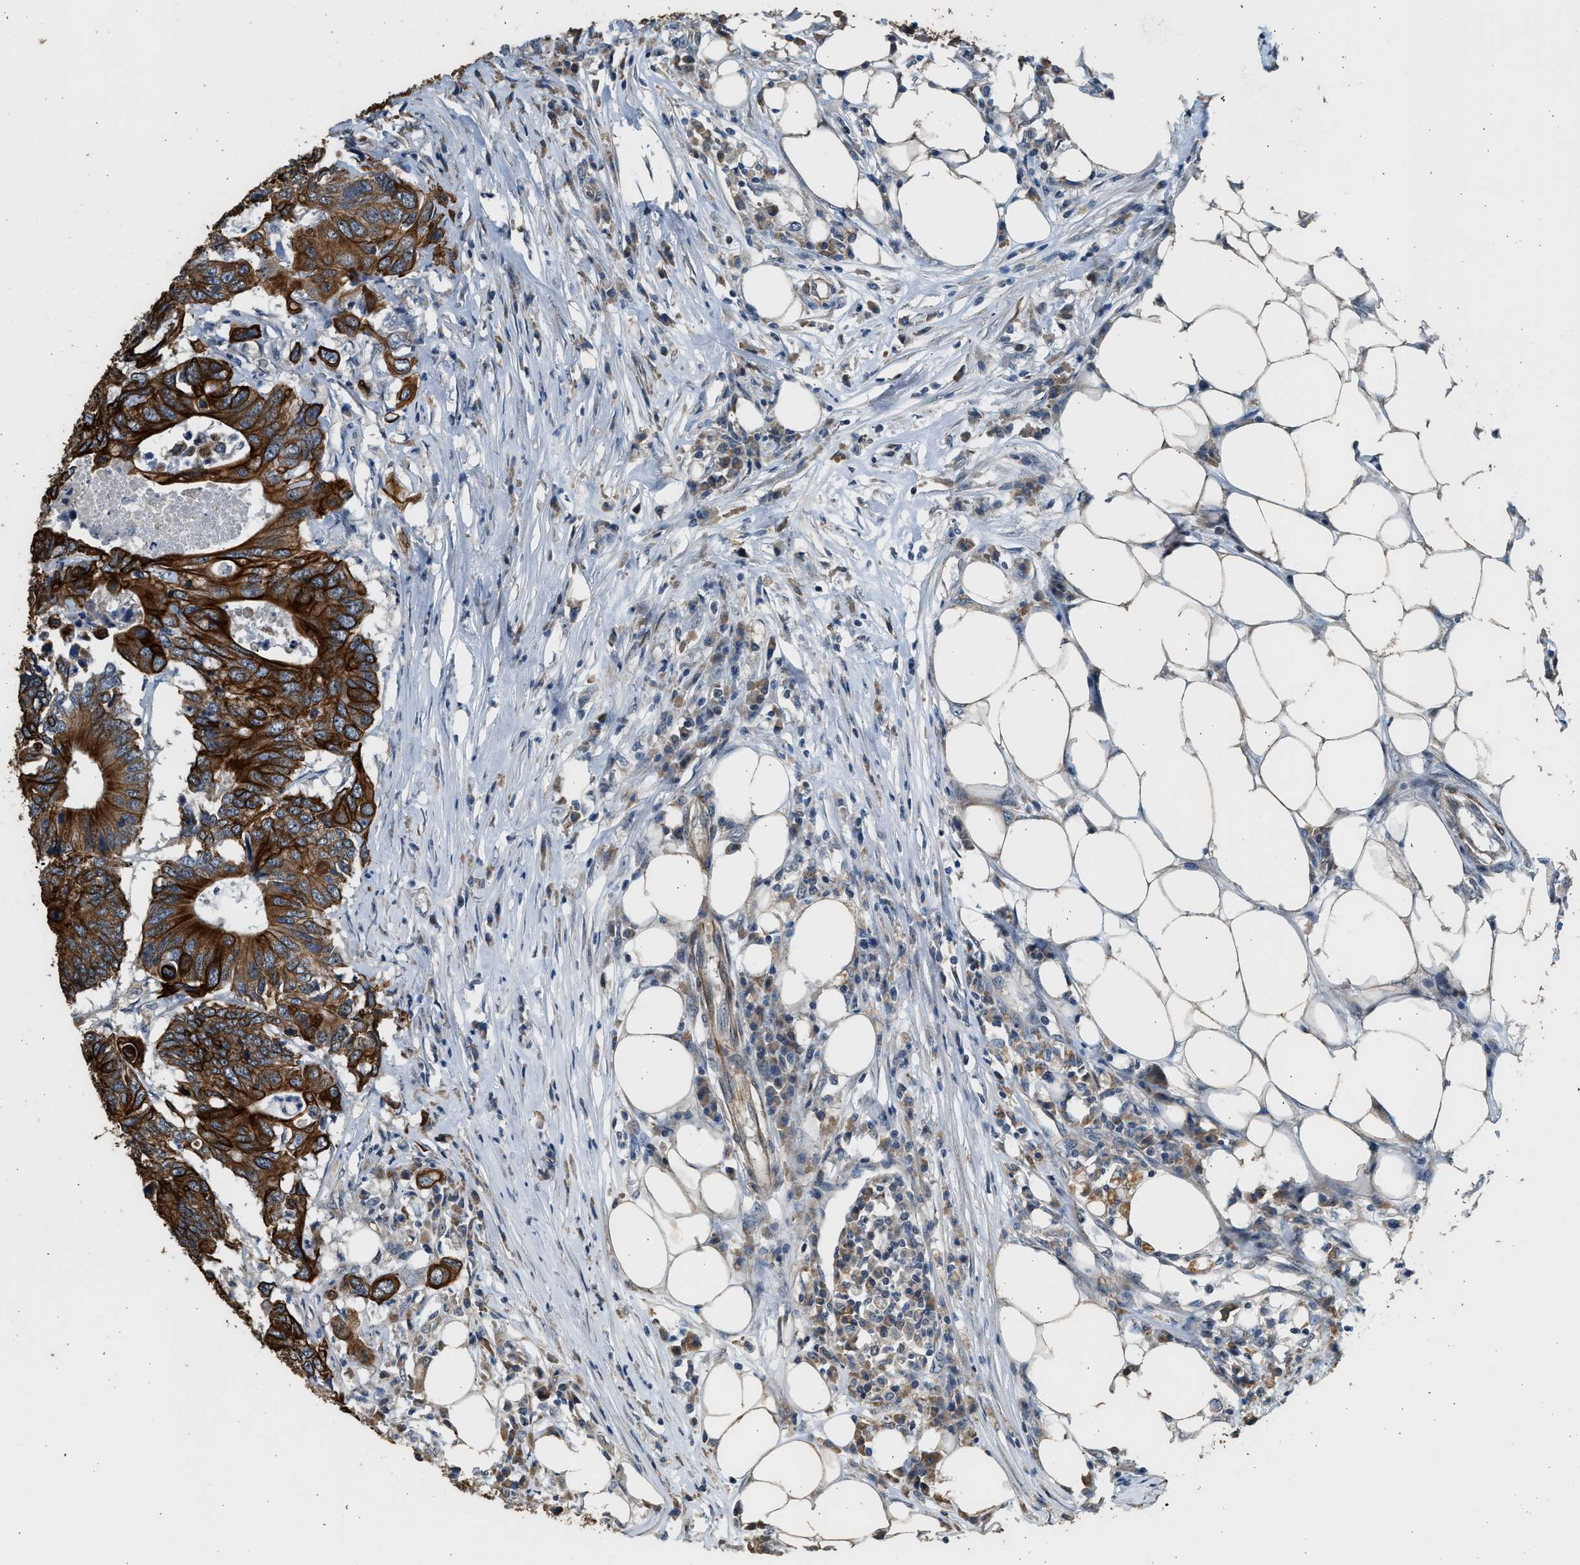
{"staining": {"intensity": "strong", "quantity": ">75%", "location": "cytoplasmic/membranous"}, "tissue": "colorectal cancer", "cell_type": "Tumor cells", "image_type": "cancer", "snomed": [{"axis": "morphology", "description": "Adenocarcinoma, NOS"}, {"axis": "topography", "description": "Colon"}], "caption": "Strong cytoplasmic/membranous staining is present in about >75% of tumor cells in adenocarcinoma (colorectal). (Stains: DAB in brown, nuclei in blue, Microscopy: brightfield microscopy at high magnification).", "gene": "PCLO", "patient": {"sex": "male", "age": 71}}